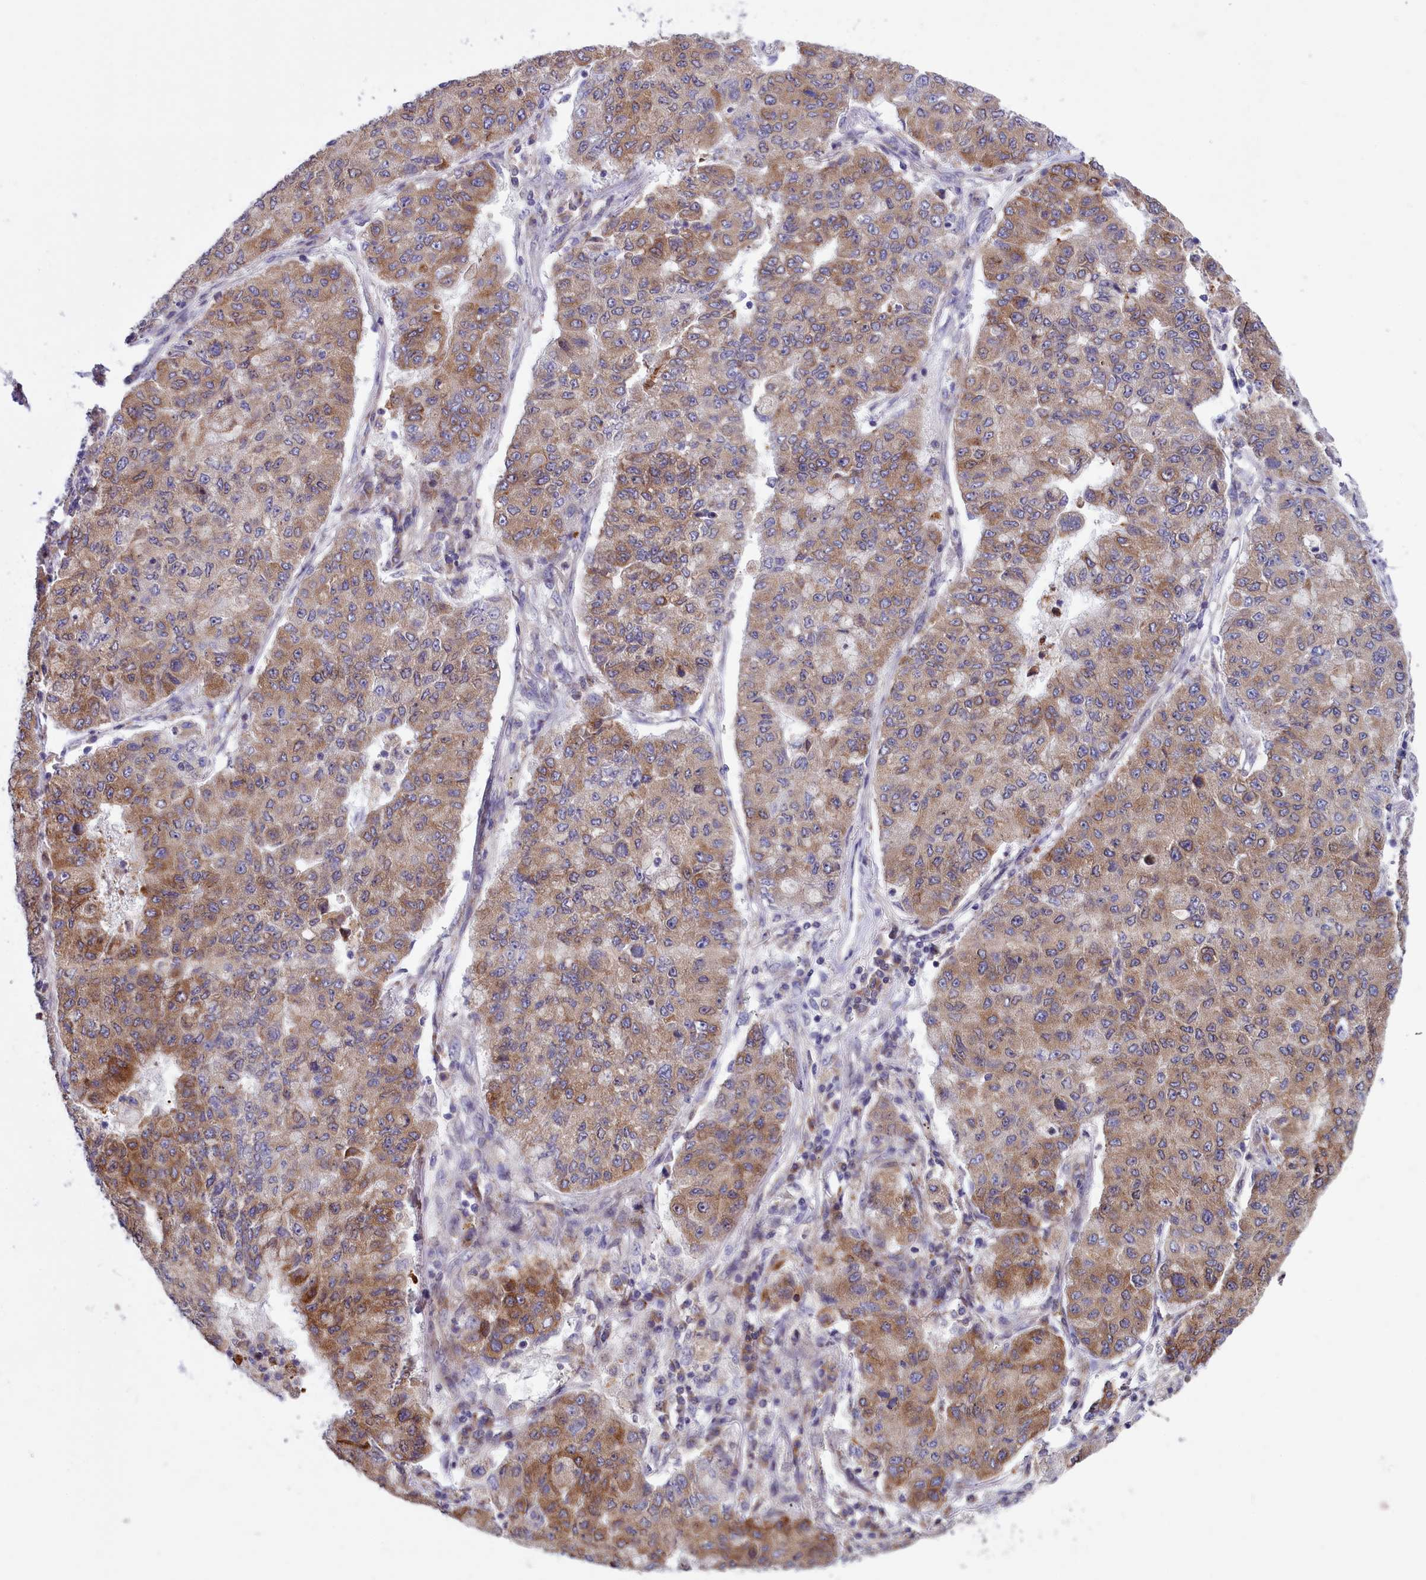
{"staining": {"intensity": "weak", "quantity": "25%-75%", "location": "cytoplasmic/membranous"}, "tissue": "lung cancer", "cell_type": "Tumor cells", "image_type": "cancer", "snomed": [{"axis": "morphology", "description": "Squamous cell carcinoma, NOS"}, {"axis": "topography", "description": "Lung"}], "caption": "Human lung cancer stained with a brown dye demonstrates weak cytoplasmic/membranous positive positivity in about 25%-75% of tumor cells.", "gene": "RAPGEF4", "patient": {"sex": "male", "age": 74}}